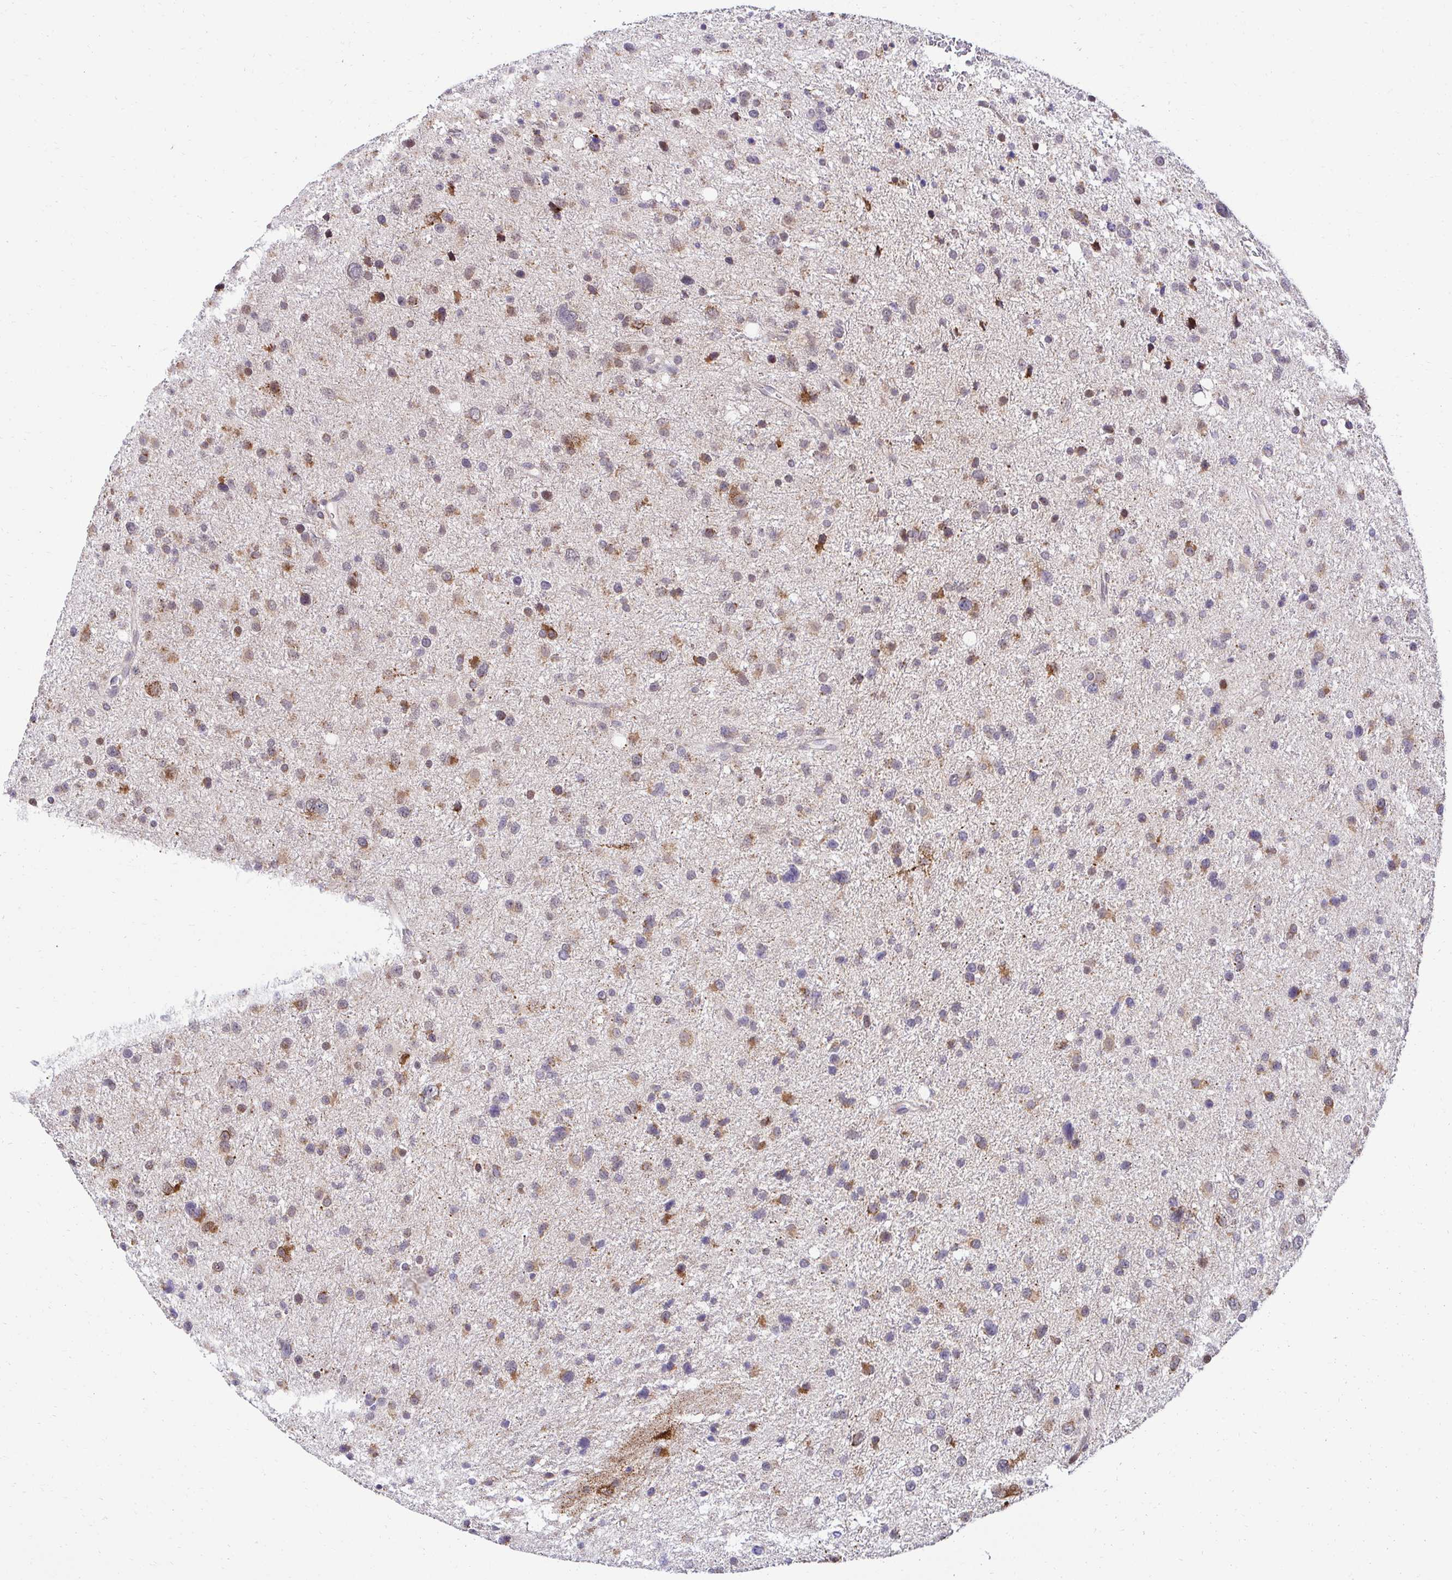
{"staining": {"intensity": "moderate", "quantity": "25%-75%", "location": "cytoplasmic/membranous"}, "tissue": "glioma", "cell_type": "Tumor cells", "image_type": "cancer", "snomed": [{"axis": "morphology", "description": "Glioma, malignant, Low grade"}, {"axis": "topography", "description": "Brain"}], "caption": "The photomicrograph demonstrates a brown stain indicating the presence of a protein in the cytoplasmic/membranous of tumor cells in malignant low-grade glioma.", "gene": "HPS1", "patient": {"sex": "female", "age": 55}}